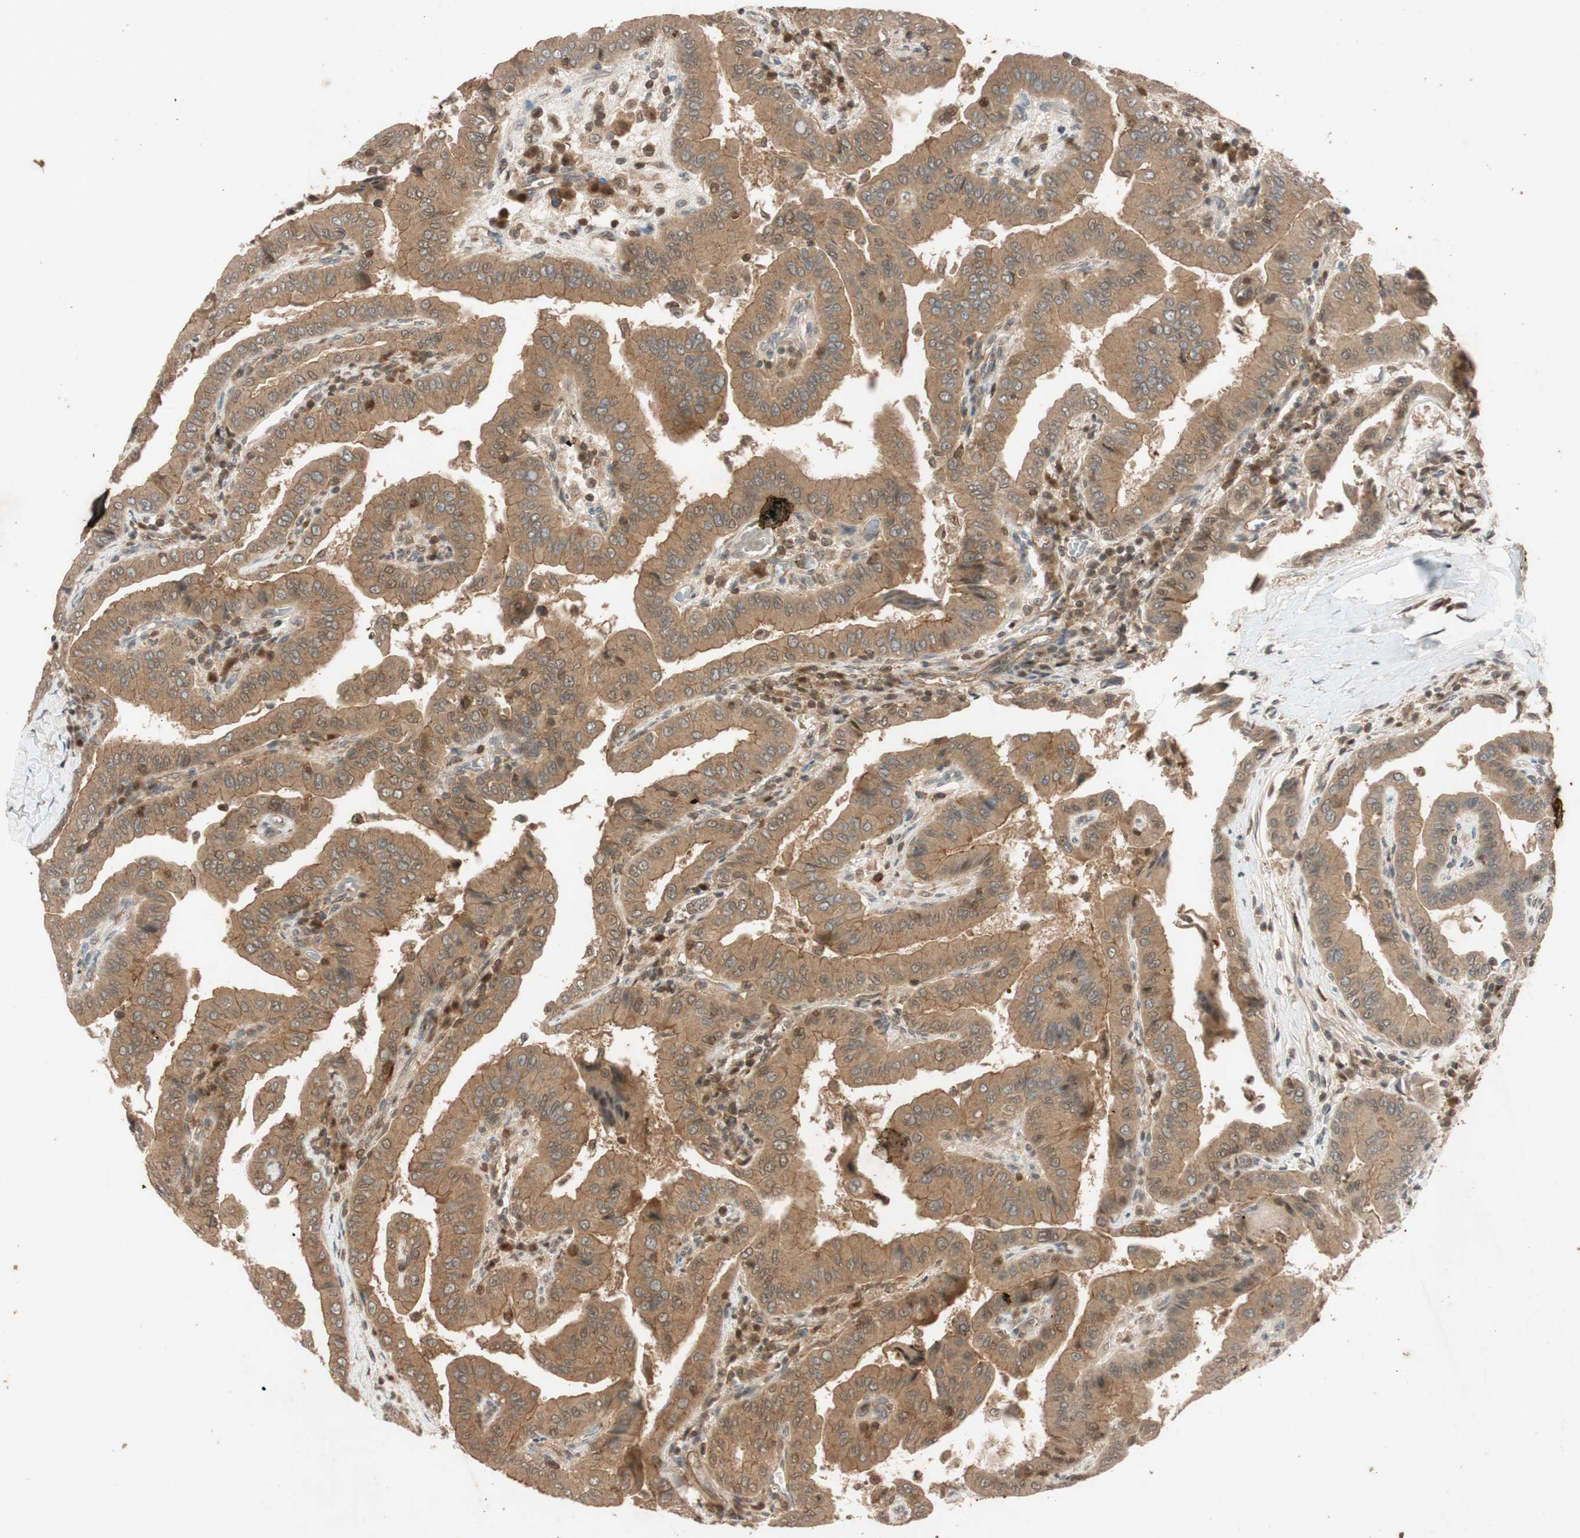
{"staining": {"intensity": "moderate", "quantity": ">75%", "location": "cytoplasmic/membranous"}, "tissue": "thyroid cancer", "cell_type": "Tumor cells", "image_type": "cancer", "snomed": [{"axis": "morphology", "description": "Papillary adenocarcinoma, NOS"}, {"axis": "topography", "description": "Thyroid gland"}], "caption": "Moderate cytoplasmic/membranous positivity is seen in about >75% of tumor cells in thyroid cancer (papillary adenocarcinoma).", "gene": "EPHA8", "patient": {"sex": "male", "age": 33}}